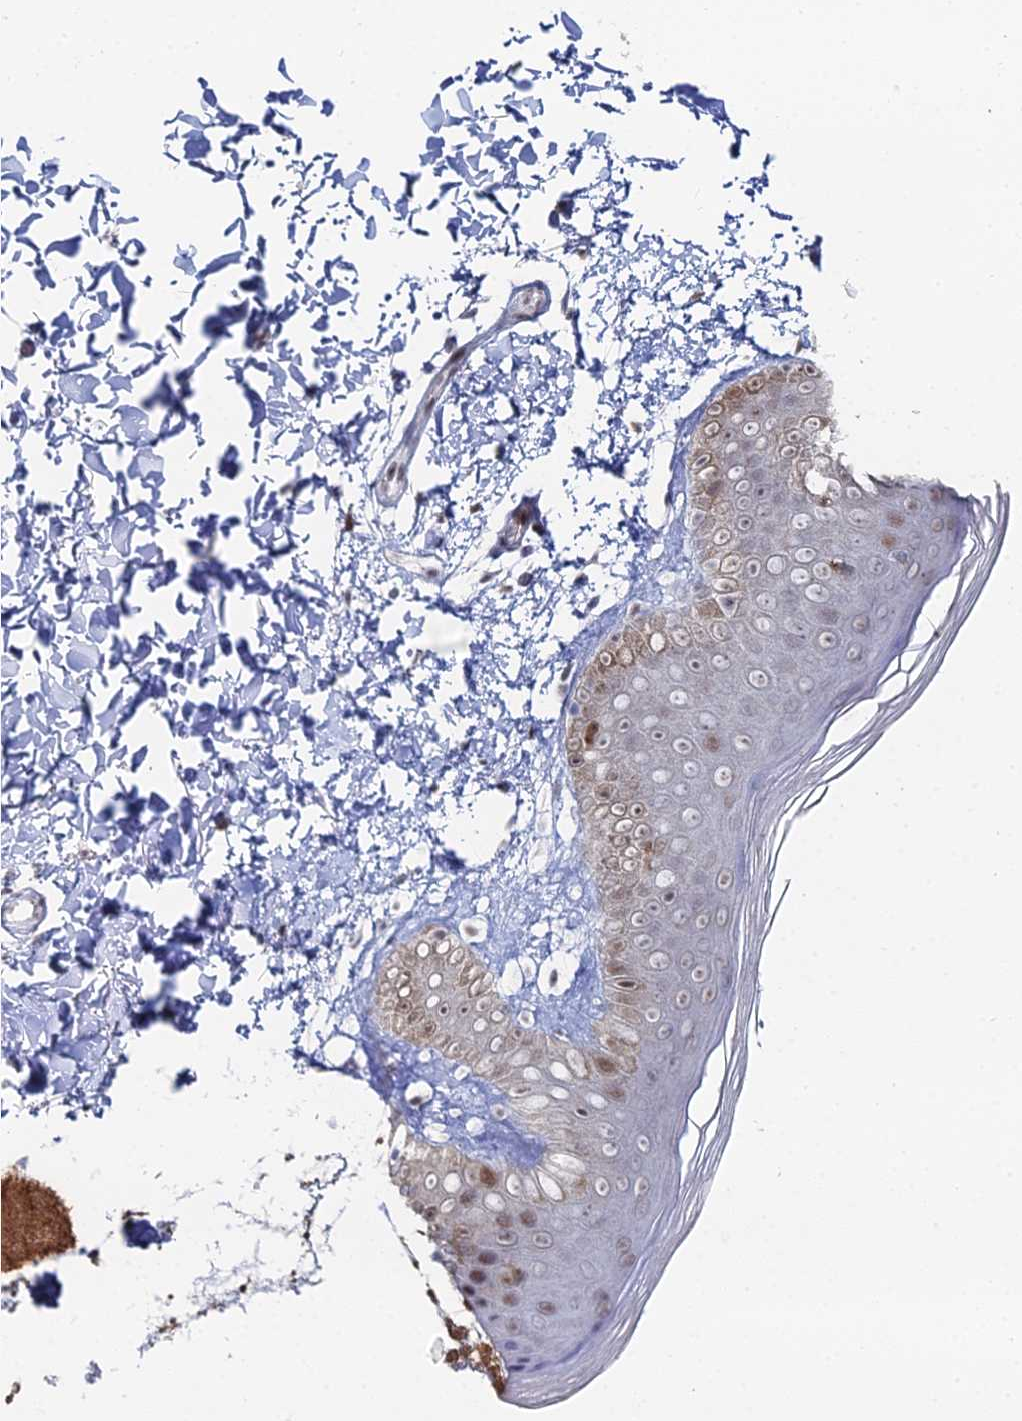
{"staining": {"intensity": "moderate", "quantity": ">75%", "location": "cytoplasmic/membranous"}, "tissue": "skin", "cell_type": "Fibroblasts", "image_type": "normal", "snomed": [{"axis": "morphology", "description": "Normal tissue, NOS"}, {"axis": "topography", "description": "Skin"}], "caption": "Fibroblasts exhibit medium levels of moderate cytoplasmic/membranous expression in approximately >75% of cells in unremarkable skin. The staining is performed using DAB brown chromogen to label protein expression. The nuclei are counter-stained blue using hematoxylin.", "gene": "GSC2", "patient": {"sex": "male", "age": 36}}